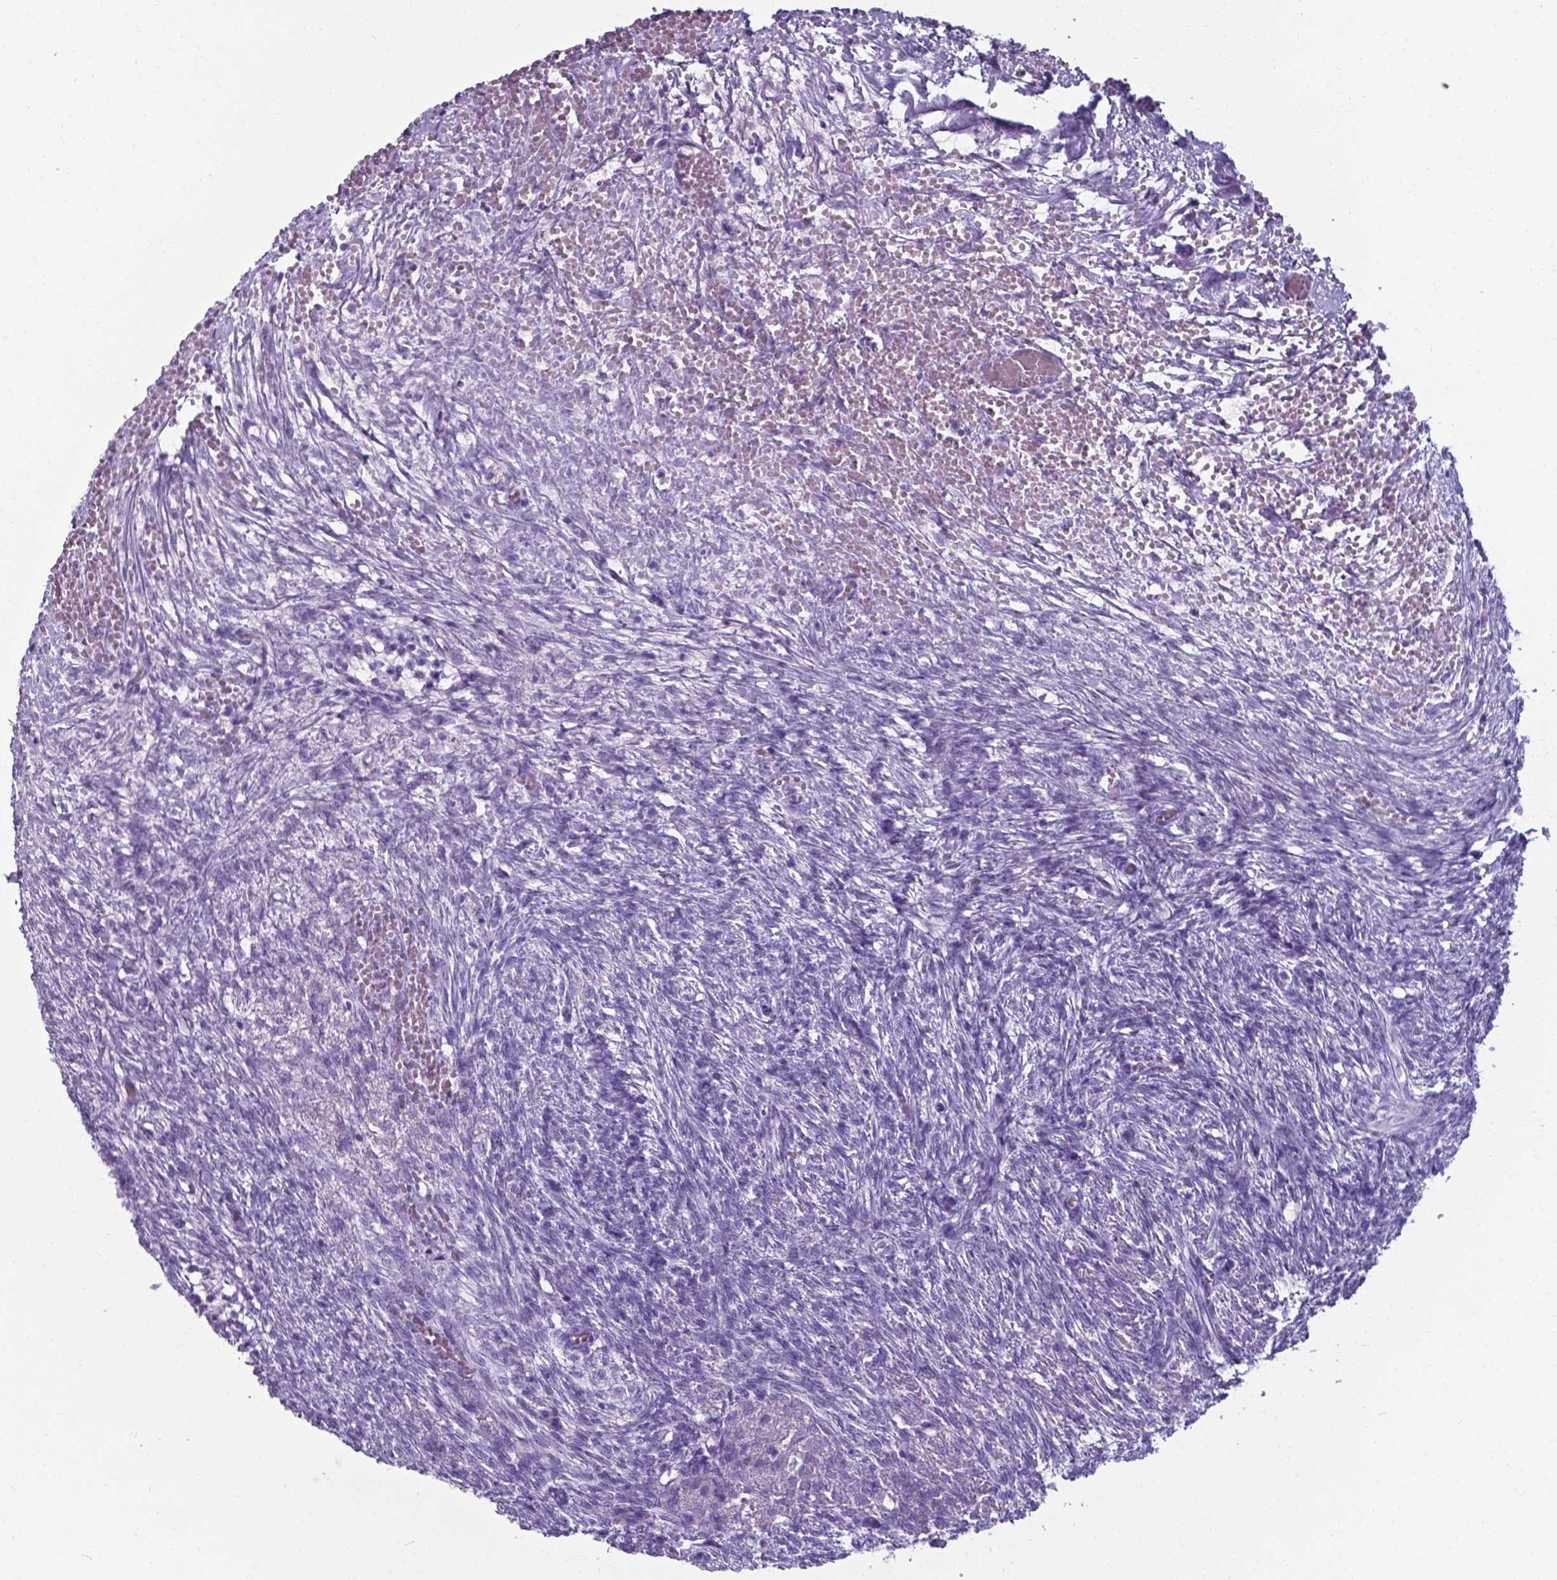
{"staining": {"intensity": "negative", "quantity": "none", "location": "none"}, "tissue": "ovary", "cell_type": "Ovarian stroma cells", "image_type": "normal", "snomed": [{"axis": "morphology", "description": "Normal tissue, NOS"}, {"axis": "topography", "description": "Ovary"}], "caption": "A high-resolution micrograph shows immunohistochemistry (IHC) staining of benign ovary, which displays no significant positivity in ovarian stroma cells. Nuclei are stained in blue.", "gene": "AP5B1", "patient": {"sex": "female", "age": 46}}